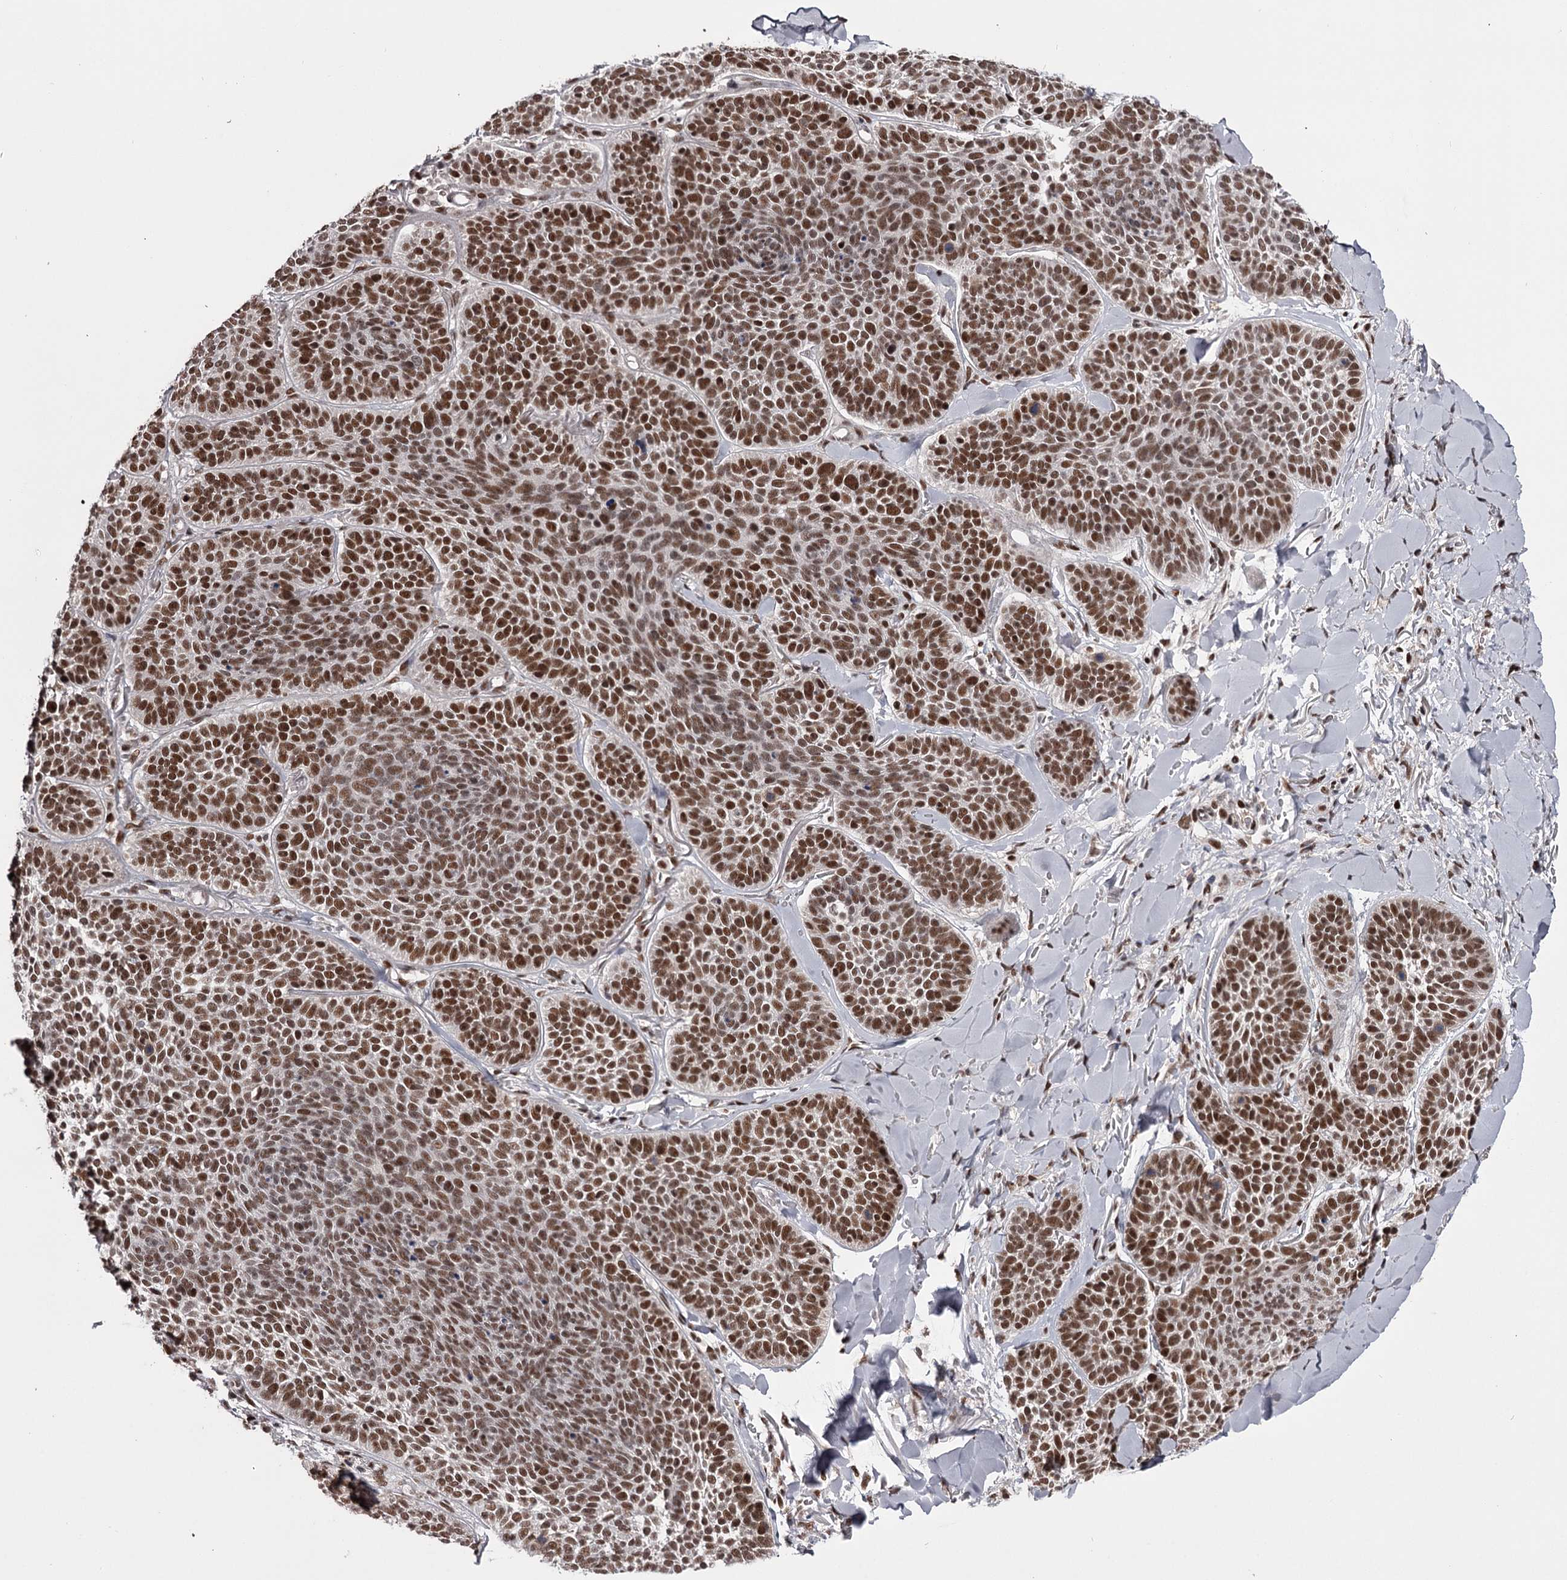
{"staining": {"intensity": "strong", "quantity": ">75%", "location": "nuclear"}, "tissue": "skin cancer", "cell_type": "Tumor cells", "image_type": "cancer", "snomed": [{"axis": "morphology", "description": "Basal cell carcinoma"}, {"axis": "topography", "description": "Skin"}], "caption": "A high amount of strong nuclear expression is identified in about >75% of tumor cells in skin basal cell carcinoma tissue.", "gene": "TTC33", "patient": {"sex": "male", "age": 85}}